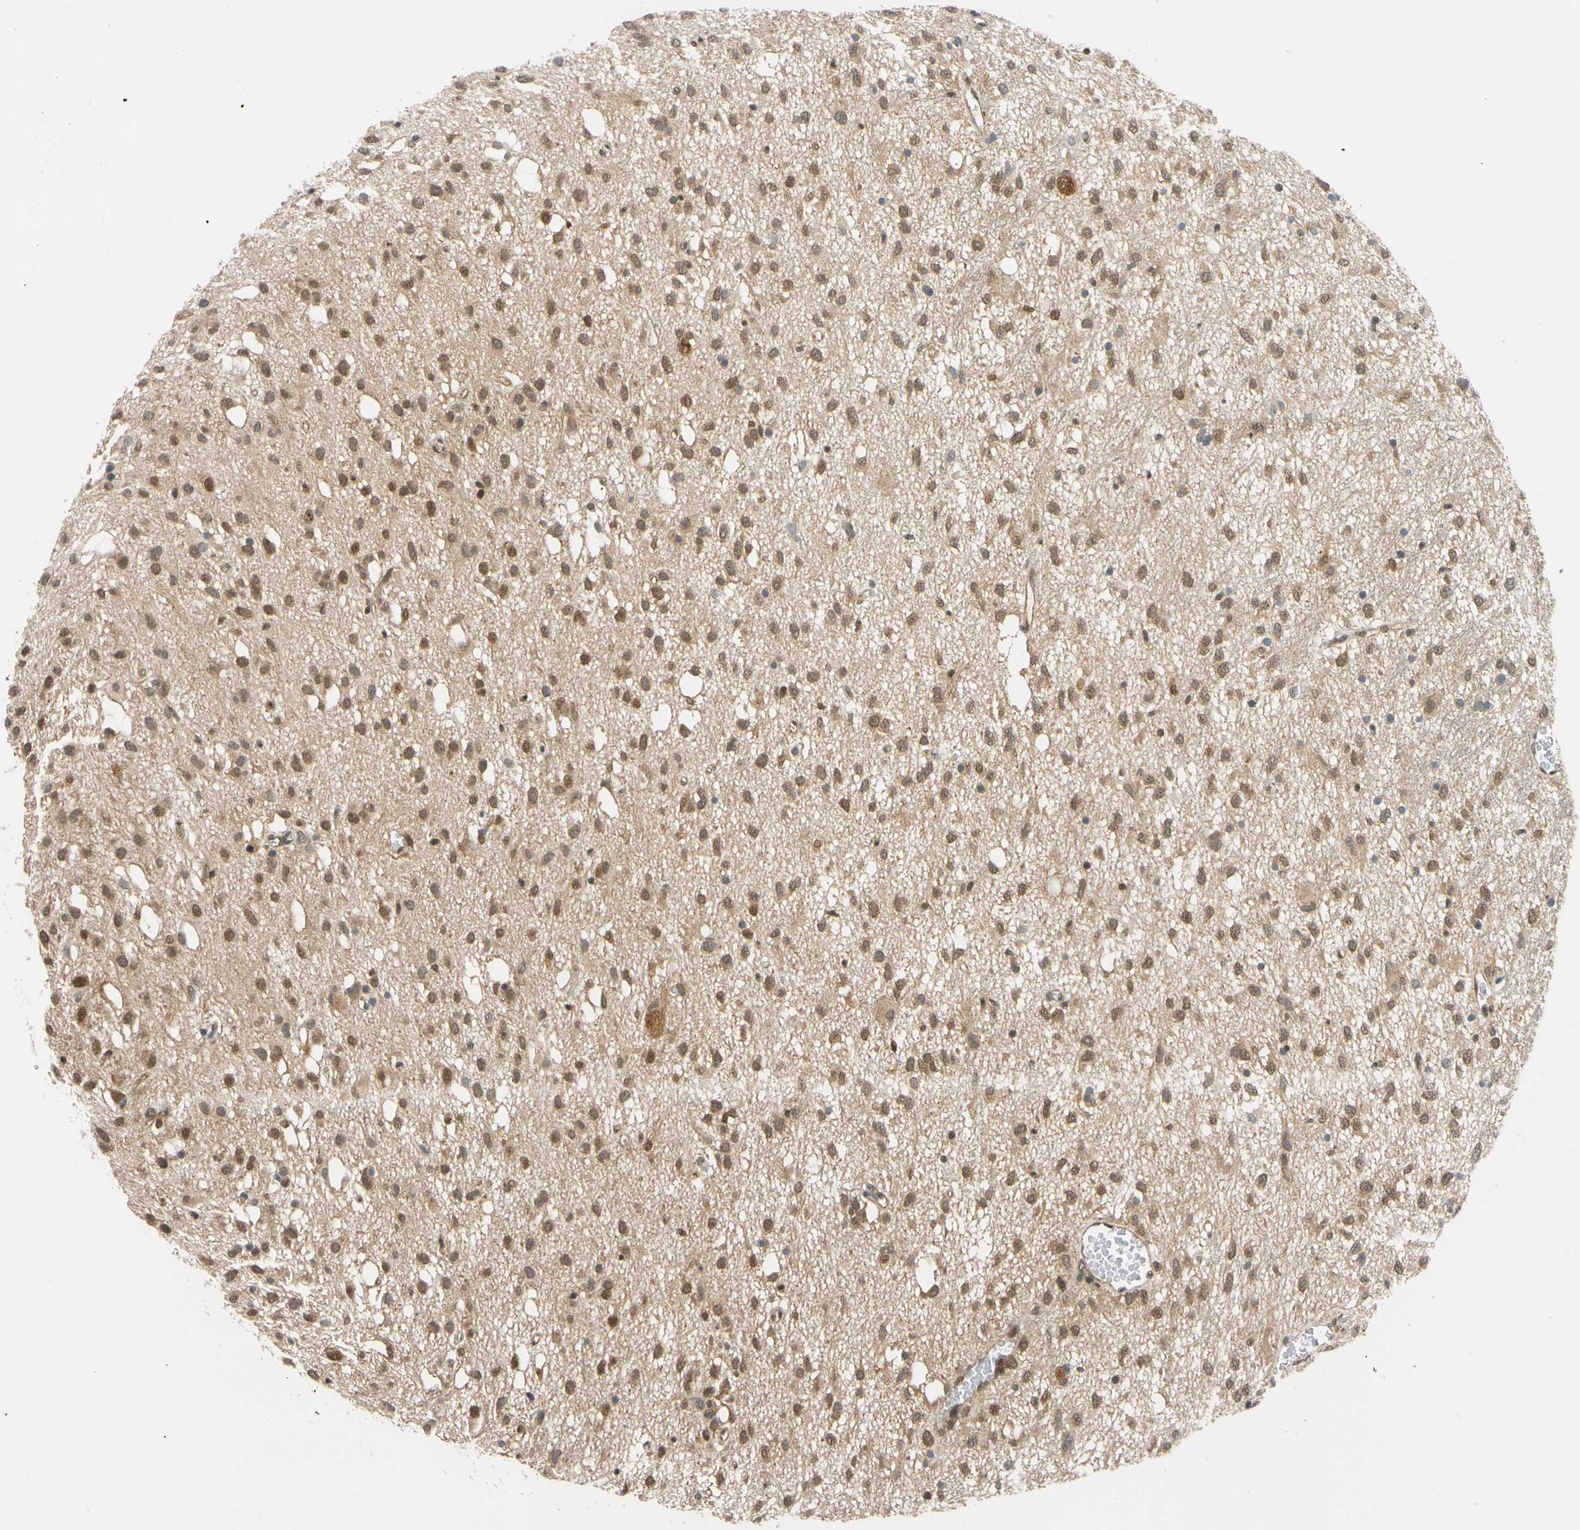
{"staining": {"intensity": "moderate", "quantity": ">75%", "location": "cytoplasmic/membranous,nuclear"}, "tissue": "glioma", "cell_type": "Tumor cells", "image_type": "cancer", "snomed": [{"axis": "morphology", "description": "Glioma, malignant, Low grade"}, {"axis": "topography", "description": "Brain"}], "caption": "This micrograph exhibits malignant glioma (low-grade) stained with immunohistochemistry to label a protein in brown. The cytoplasmic/membranous and nuclear of tumor cells show moderate positivity for the protein. Nuclei are counter-stained blue.", "gene": "MAPK9", "patient": {"sex": "male", "age": 77}}